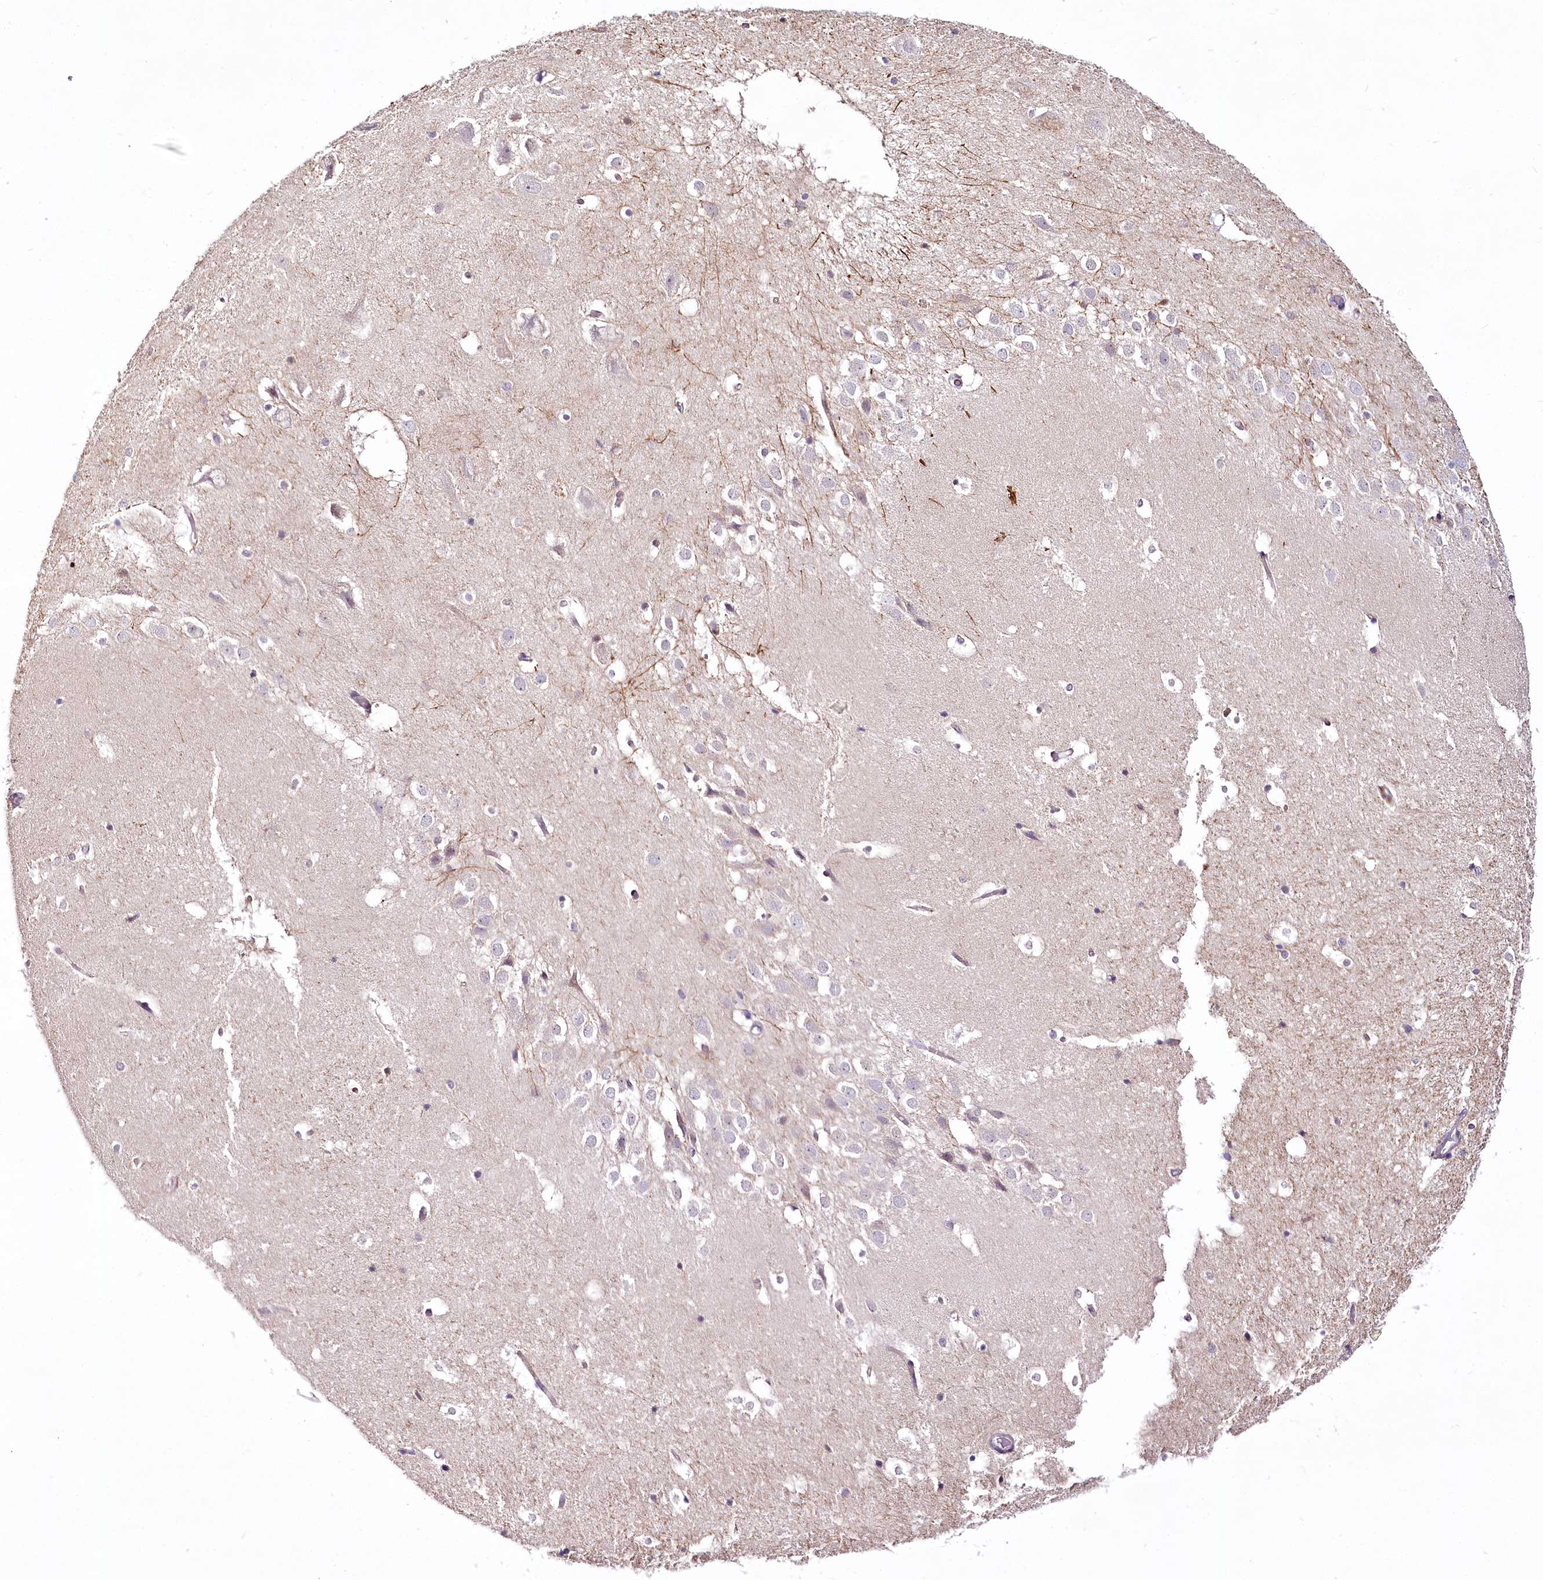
{"staining": {"intensity": "negative", "quantity": "none", "location": "none"}, "tissue": "hippocampus", "cell_type": "Glial cells", "image_type": "normal", "snomed": [{"axis": "morphology", "description": "Normal tissue, NOS"}, {"axis": "topography", "description": "Hippocampus"}], "caption": "This is an IHC photomicrograph of unremarkable human hippocampus. There is no expression in glial cells.", "gene": "VWA5A", "patient": {"sex": "female", "age": 52}}